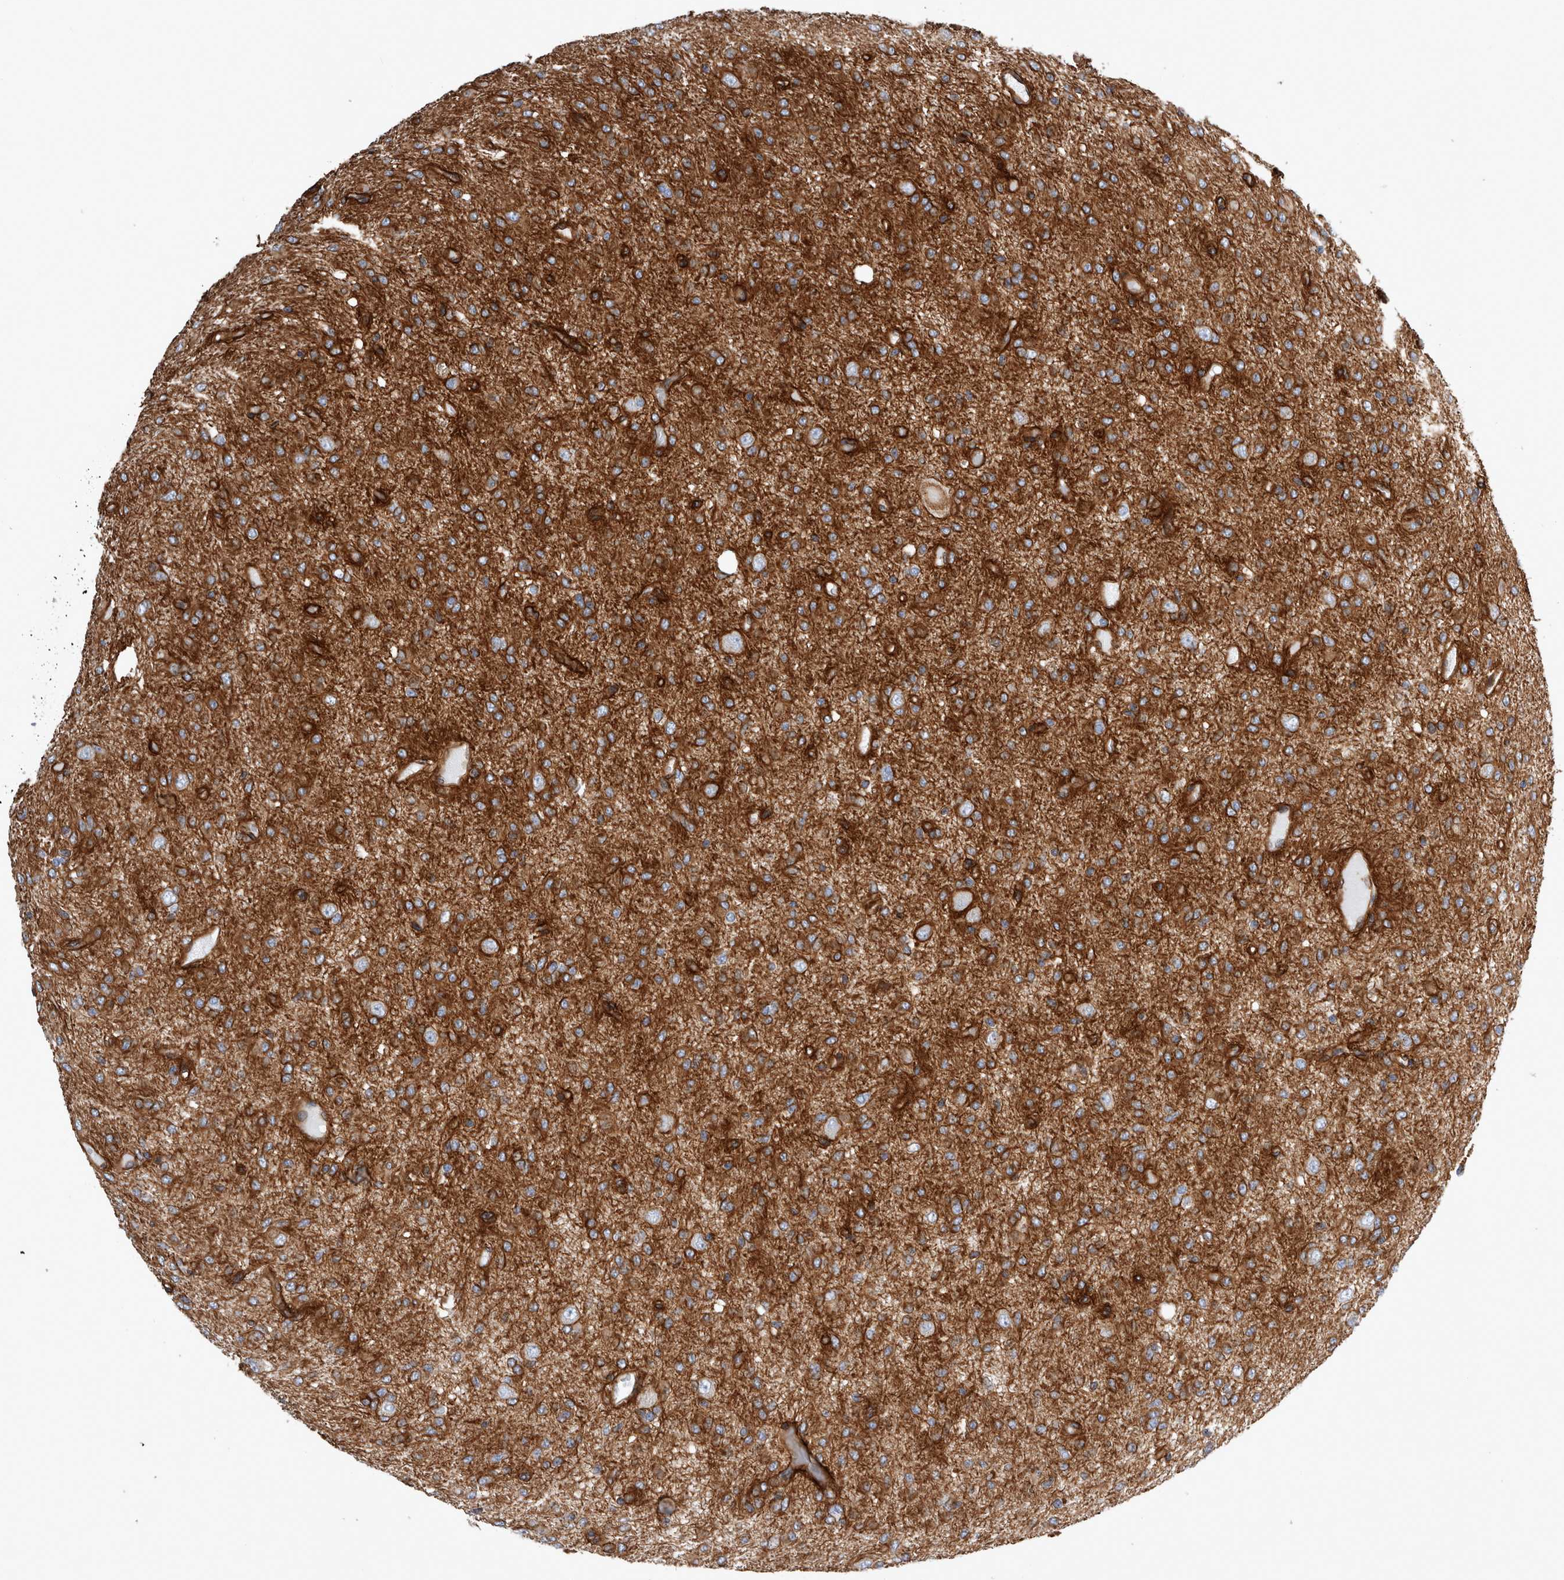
{"staining": {"intensity": "strong", "quantity": ">75%", "location": "cytoplasmic/membranous"}, "tissue": "glioma", "cell_type": "Tumor cells", "image_type": "cancer", "snomed": [{"axis": "morphology", "description": "Glioma, malignant, High grade"}, {"axis": "topography", "description": "Brain"}], "caption": "Immunohistochemistry image of human high-grade glioma (malignant) stained for a protein (brown), which exhibits high levels of strong cytoplasmic/membranous positivity in approximately >75% of tumor cells.", "gene": "PLEC", "patient": {"sex": "female", "age": 59}}